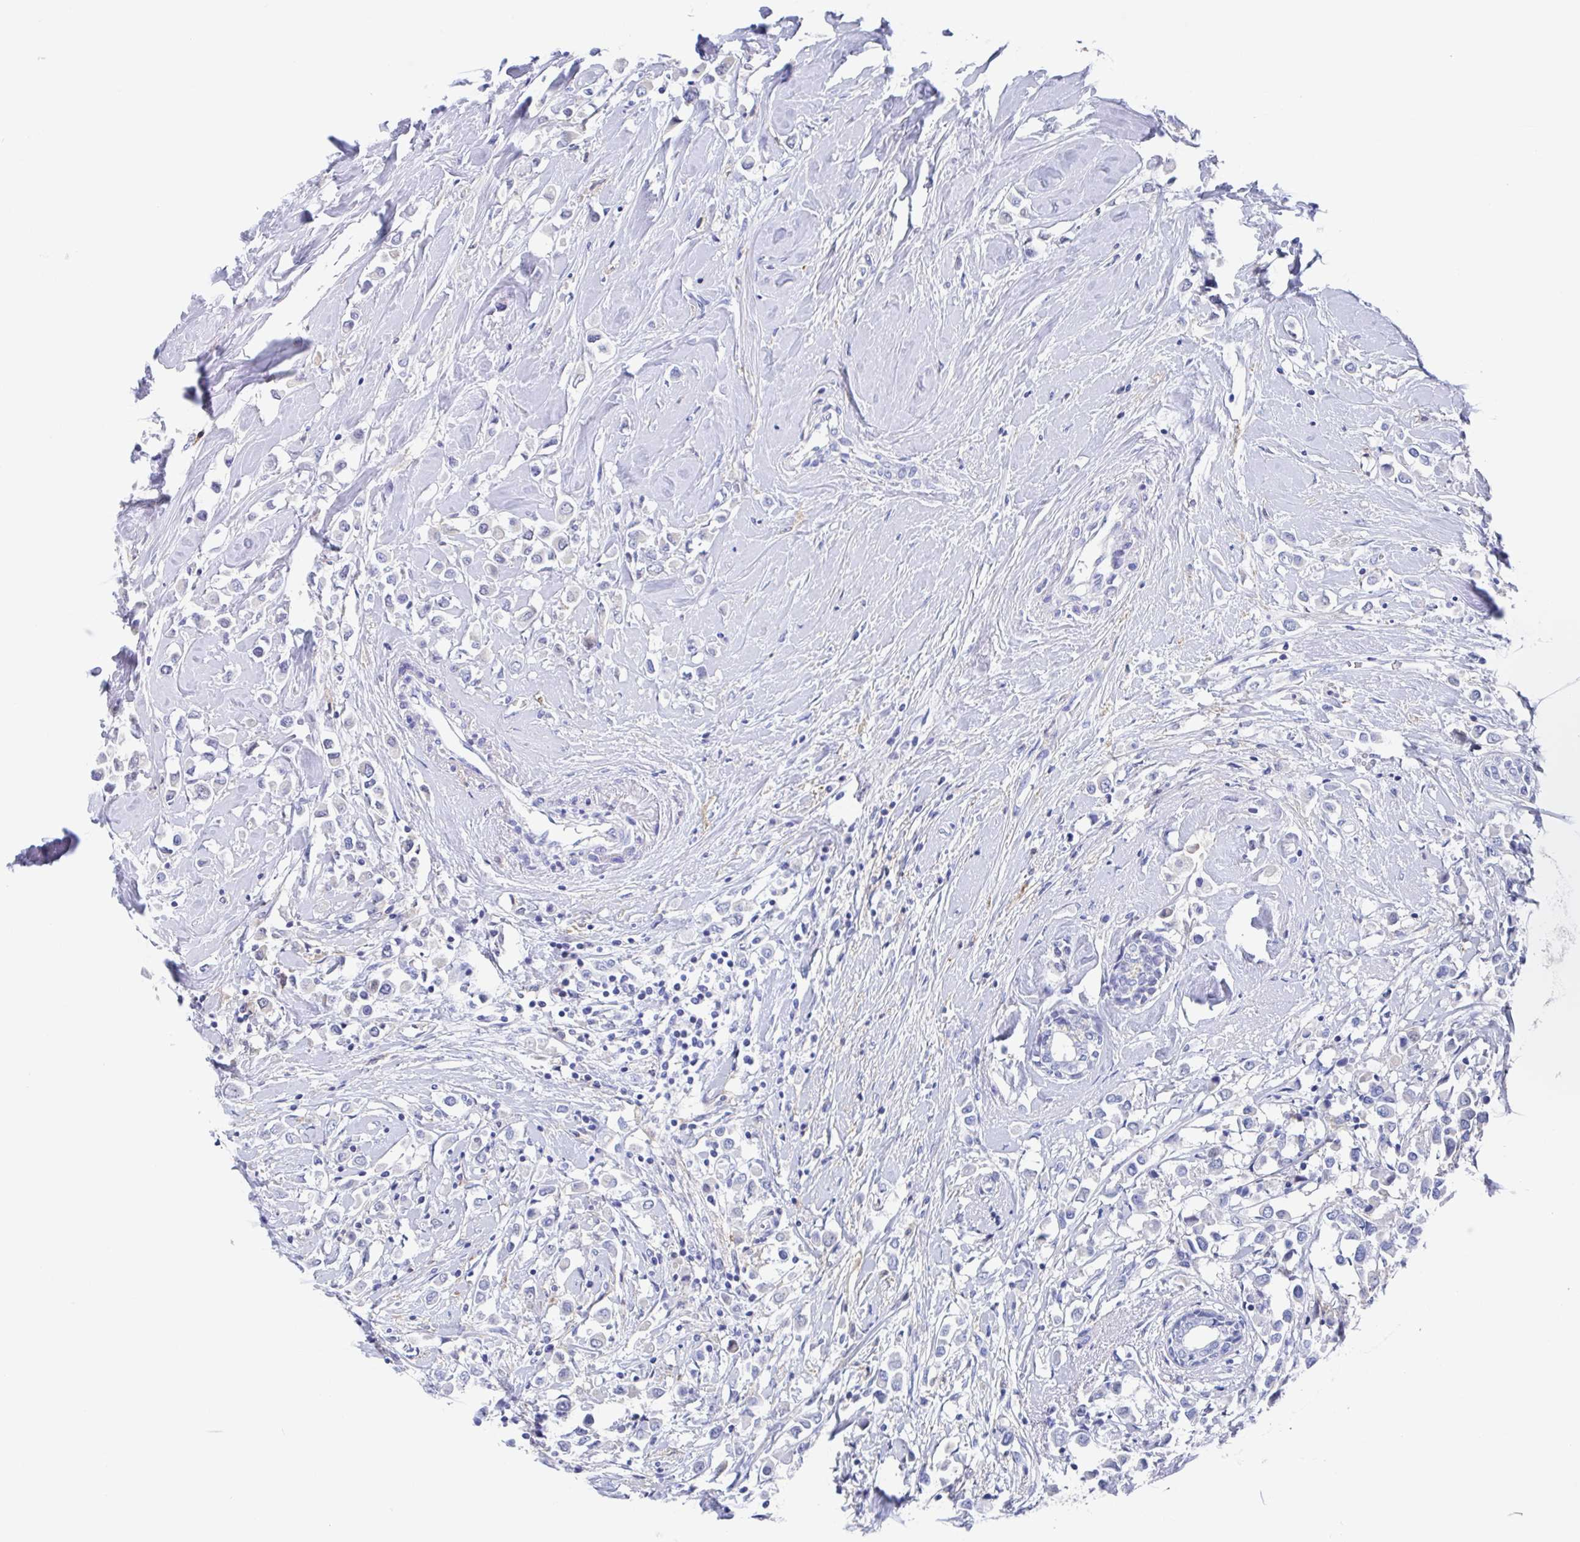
{"staining": {"intensity": "negative", "quantity": "none", "location": "none"}, "tissue": "breast cancer", "cell_type": "Tumor cells", "image_type": "cancer", "snomed": [{"axis": "morphology", "description": "Duct carcinoma"}, {"axis": "topography", "description": "Breast"}], "caption": "This is an immunohistochemistry image of breast cancer (intraductal carcinoma). There is no staining in tumor cells.", "gene": "FCGR3A", "patient": {"sex": "female", "age": 61}}